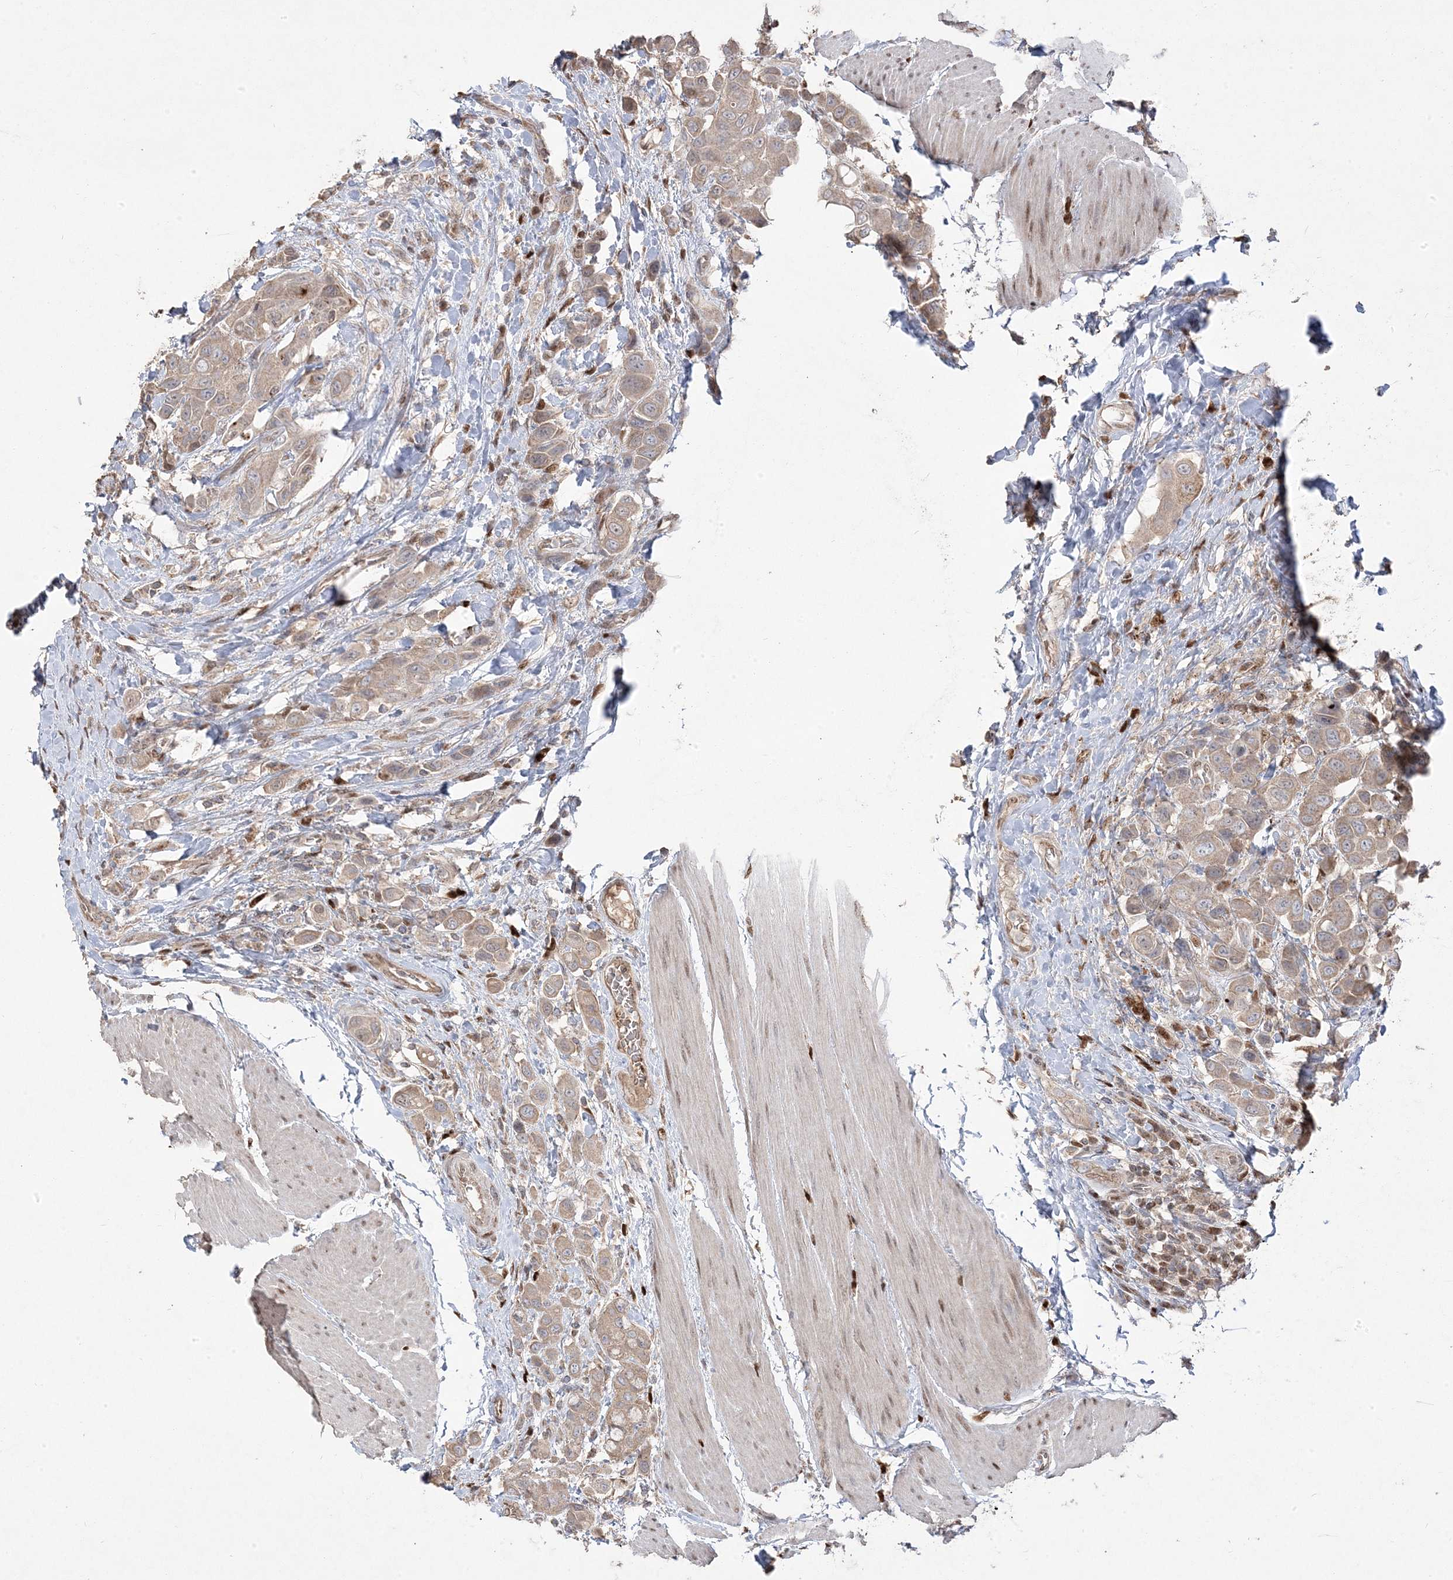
{"staining": {"intensity": "moderate", "quantity": ">75%", "location": "cytoplasmic/membranous"}, "tissue": "urothelial cancer", "cell_type": "Tumor cells", "image_type": "cancer", "snomed": [{"axis": "morphology", "description": "Urothelial carcinoma, High grade"}, {"axis": "topography", "description": "Urinary bladder"}], "caption": "Protein expression analysis of human urothelial cancer reveals moderate cytoplasmic/membranous staining in about >75% of tumor cells. (DAB (3,3'-diaminobenzidine) IHC with brightfield microscopy, high magnification).", "gene": "PPOX", "patient": {"sex": "male", "age": 50}}